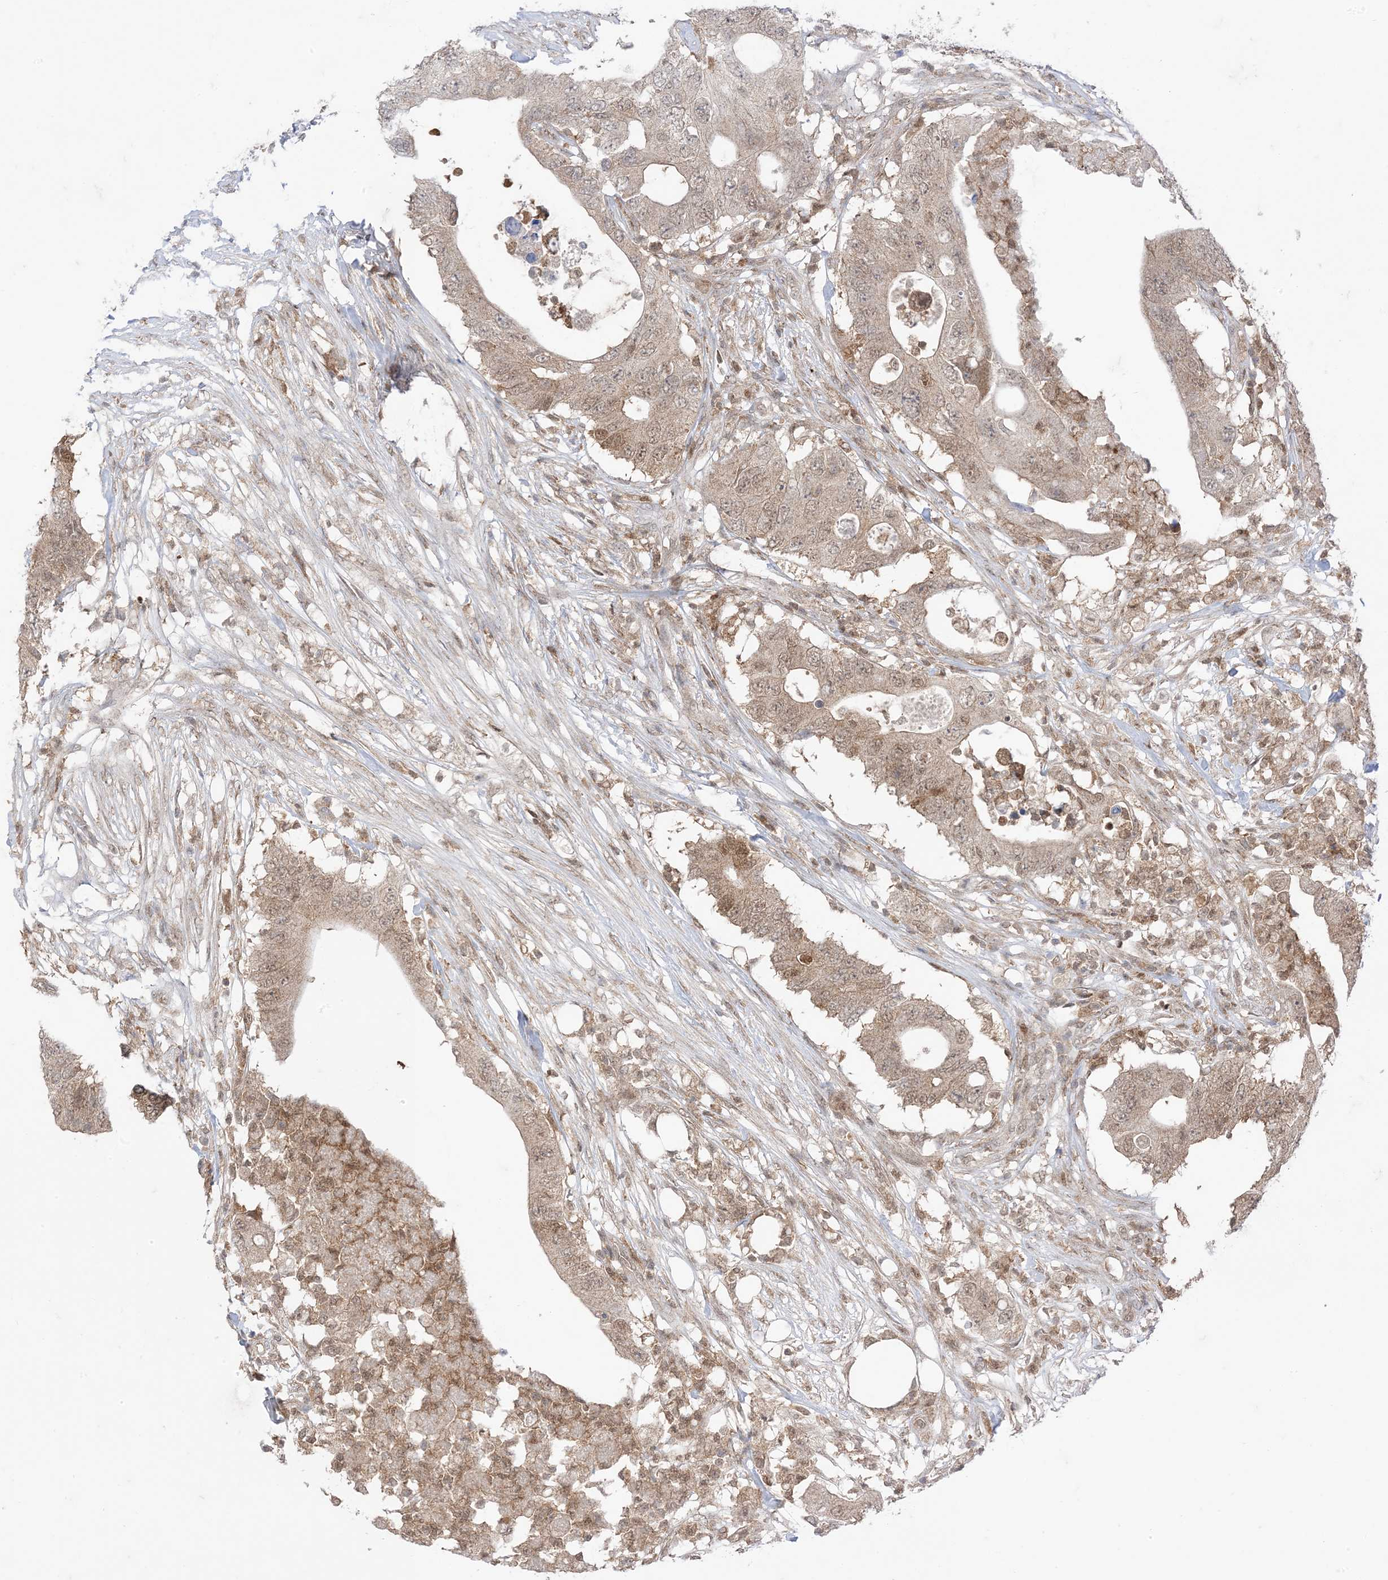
{"staining": {"intensity": "moderate", "quantity": "25%-75%", "location": "cytoplasmic/membranous,nuclear"}, "tissue": "colorectal cancer", "cell_type": "Tumor cells", "image_type": "cancer", "snomed": [{"axis": "morphology", "description": "Adenocarcinoma, NOS"}, {"axis": "topography", "description": "Colon"}], "caption": "Immunohistochemical staining of human colorectal cancer (adenocarcinoma) demonstrates medium levels of moderate cytoplasmic/membranous and nuclear protein positivity in approximately 25%-75% of tumor cells. Using DAB (3,3'-diaminobenzidine) (brown) and hematoxylin (blue) stains, captured at high magnification using brightfield microscopy.", "gene": "PTPA", "patient": {"sex": "male", "age": 71}}